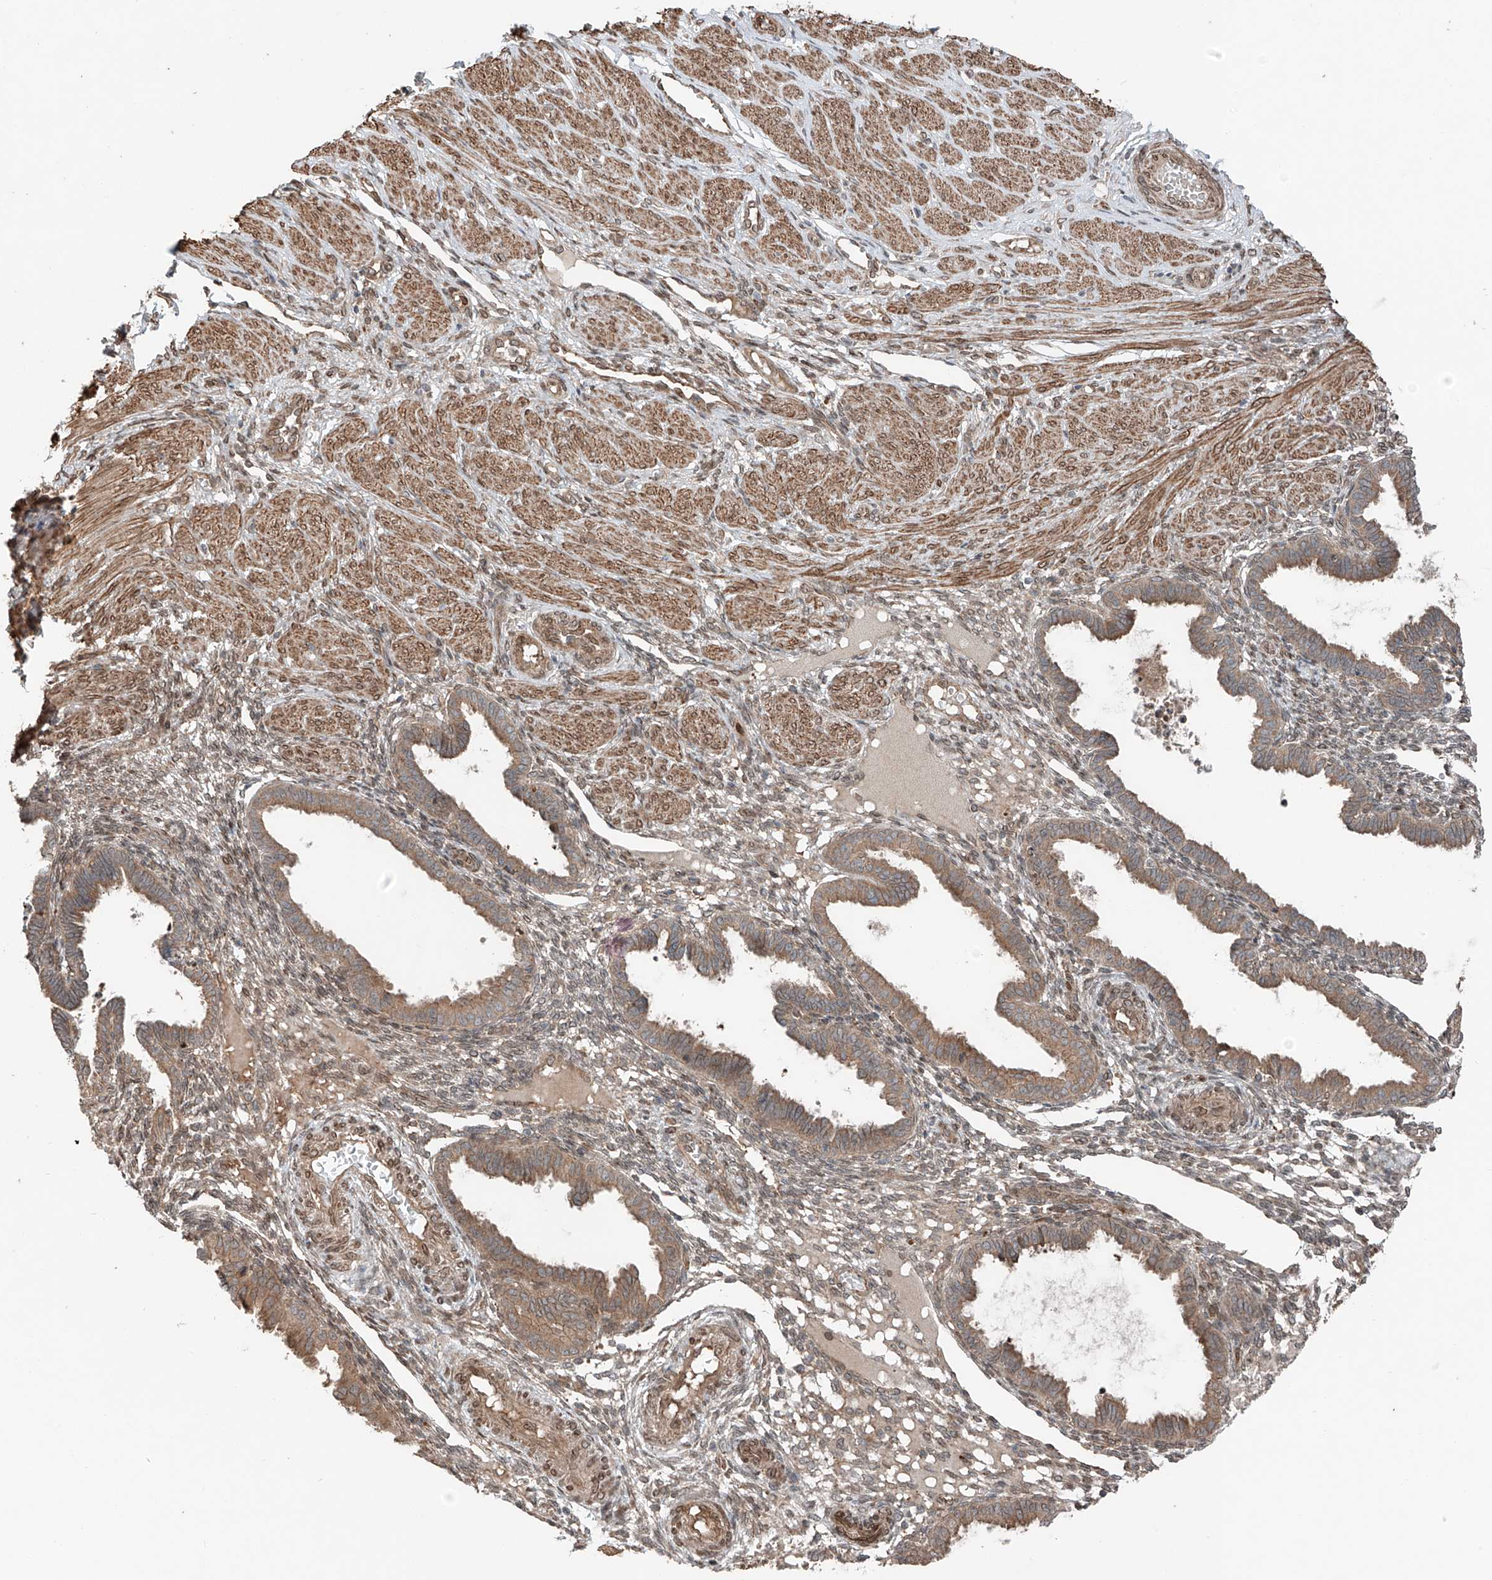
{"staining": {"intensity": "weak", "quantity": "25%-75%", "location": "cytoplasmic/membranous"}, "tissue": "endometrium", "cell_type": "Cells in endometrial stroma", "image_type": "normal", "snomed": [{"axis": "morphology", "description": "Normal tissue, NOS"}, {"axis": "topography", "description": "Endometrium"}], "caption": "This histopathology image shows immunohistochemistry (IHC) staining of normal endometrium, with low weak cytoplasmic/membranous staining in about 25%-75% of cells in endometrial stroma.", "gene": "CEP162", "patient": {"sex": "female", "age": 33}}